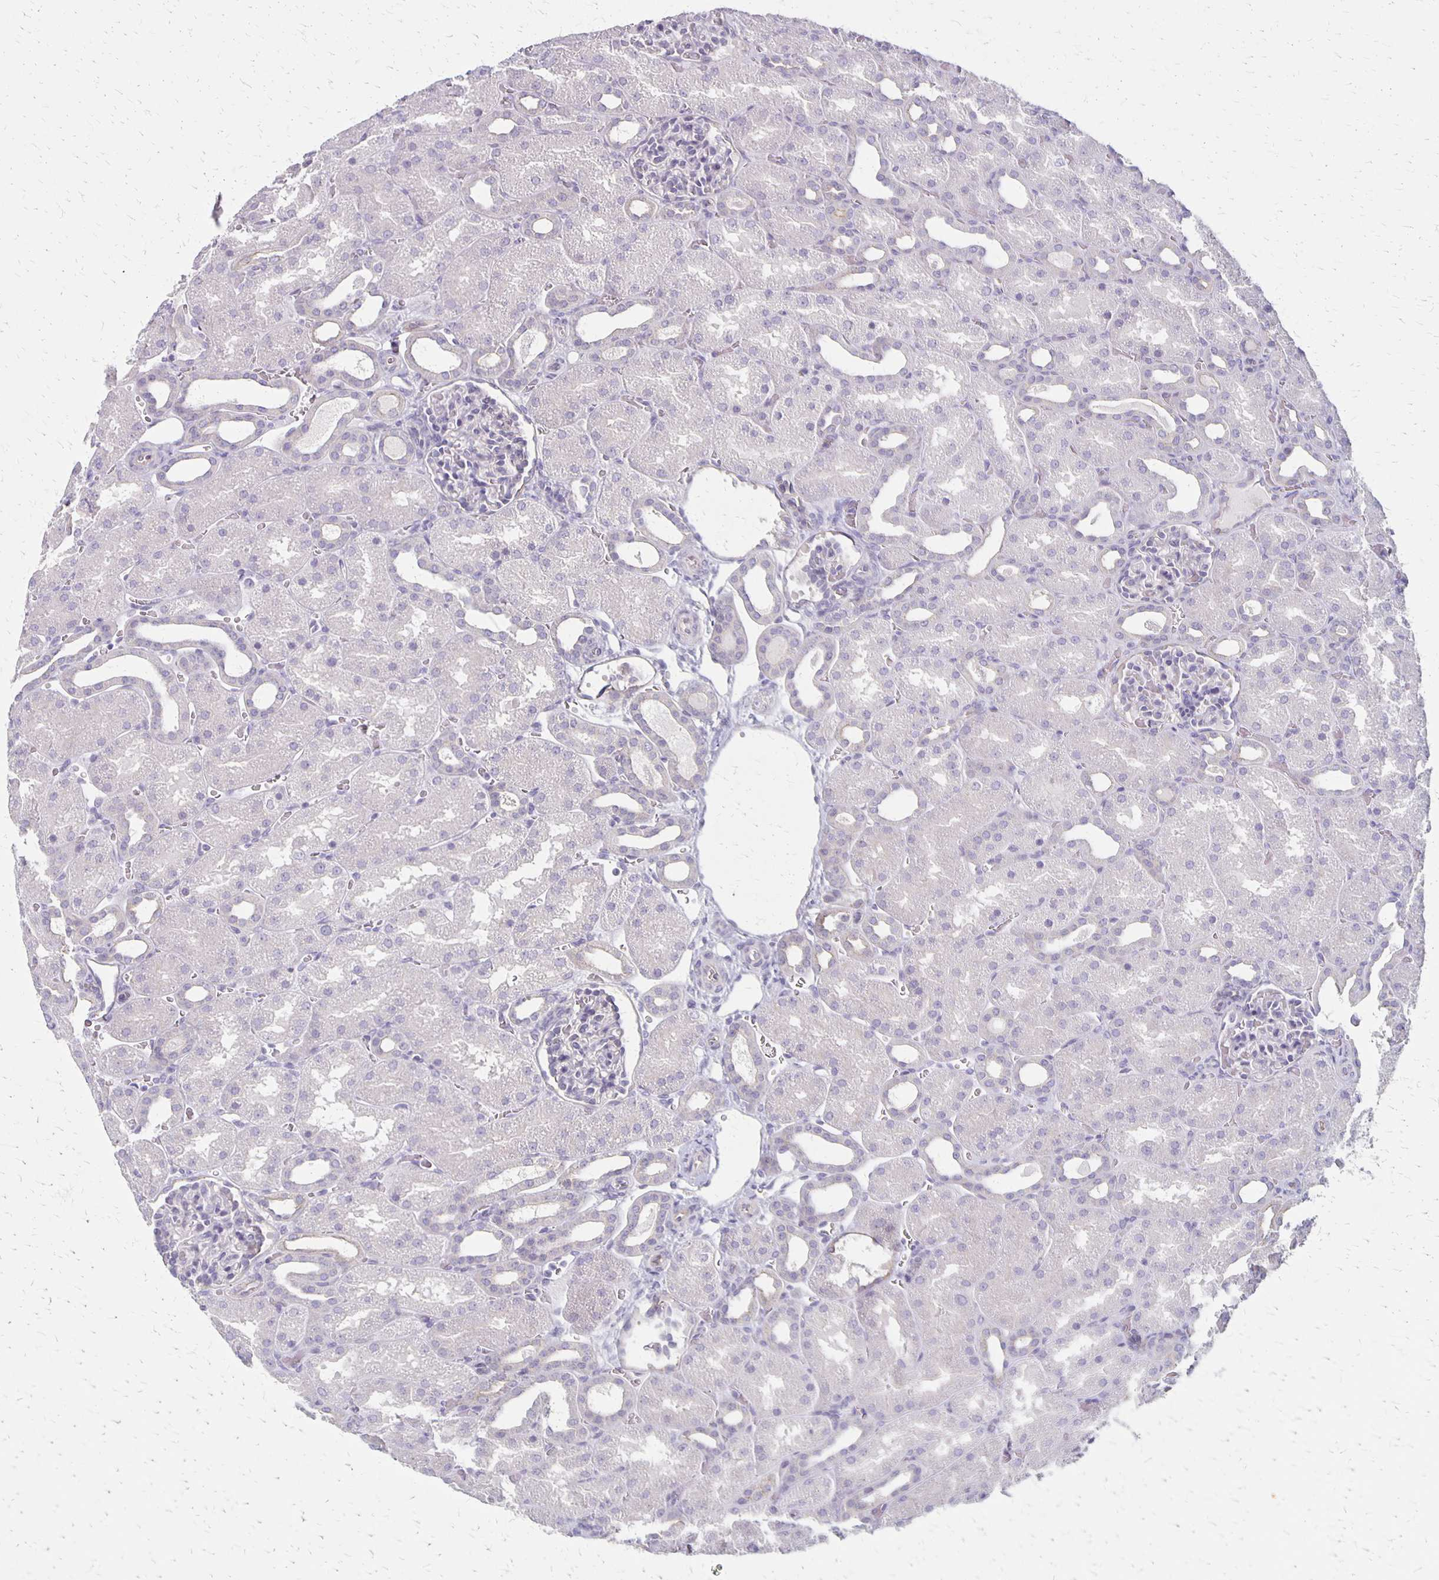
{"staining": {"intensity": "negative", "quantity": "none", "location": "none"}, "tissue": "kidney", "cell_type": "Cells in glomeruli", "image_type": "normal", "snomed": [{"axis": "morphology", "description": "Normal tissue, NOS"}, {"axis": "topography", "description": "Kidney"}], "caption": "A histopathology image of human kidney is negative for staining in cells in glomeruli. Nuclei are stained in blue.", "gene": "HOMER1", "patient": {"sex": "male", "age": 2}}